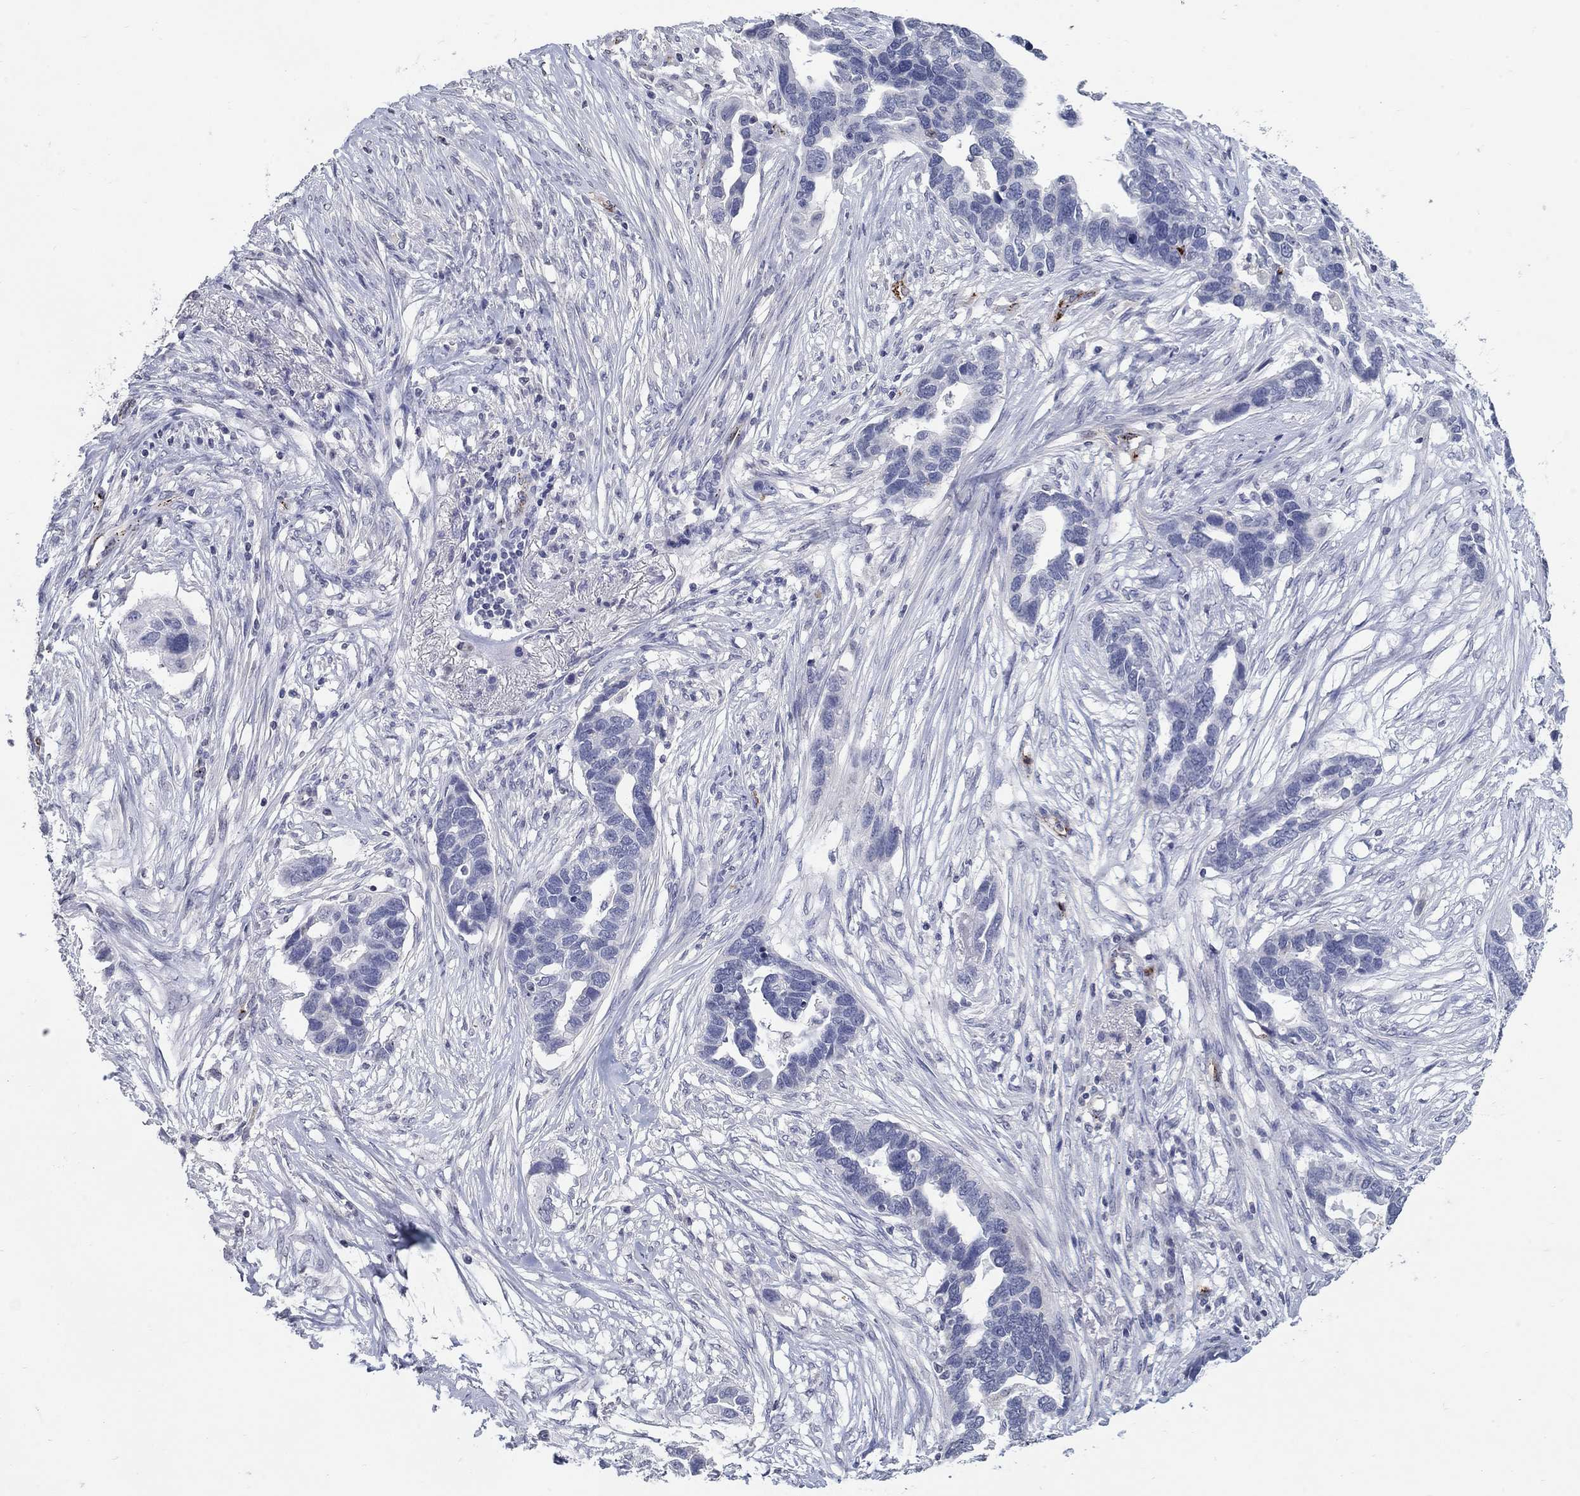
{"staining": {"intensity": "negative", "quantity": "none", "location": "none"}, "tissue": "ovarian cancer", "cell_type": "Tumor cells", "image_type": "cancer", "snomed": [{"axis": "morphology", "description": "Cystadenocarcinoma, serous, NOS"}, {"axis": "topography", "description": "Ovary"}], "caption": "Immunohistochemistry of ovarian serous cystadenocarcinoma reveals no expression in tumor cells.", "gene": "TINAG", "patient": {"sex": "female", "age": 54}}